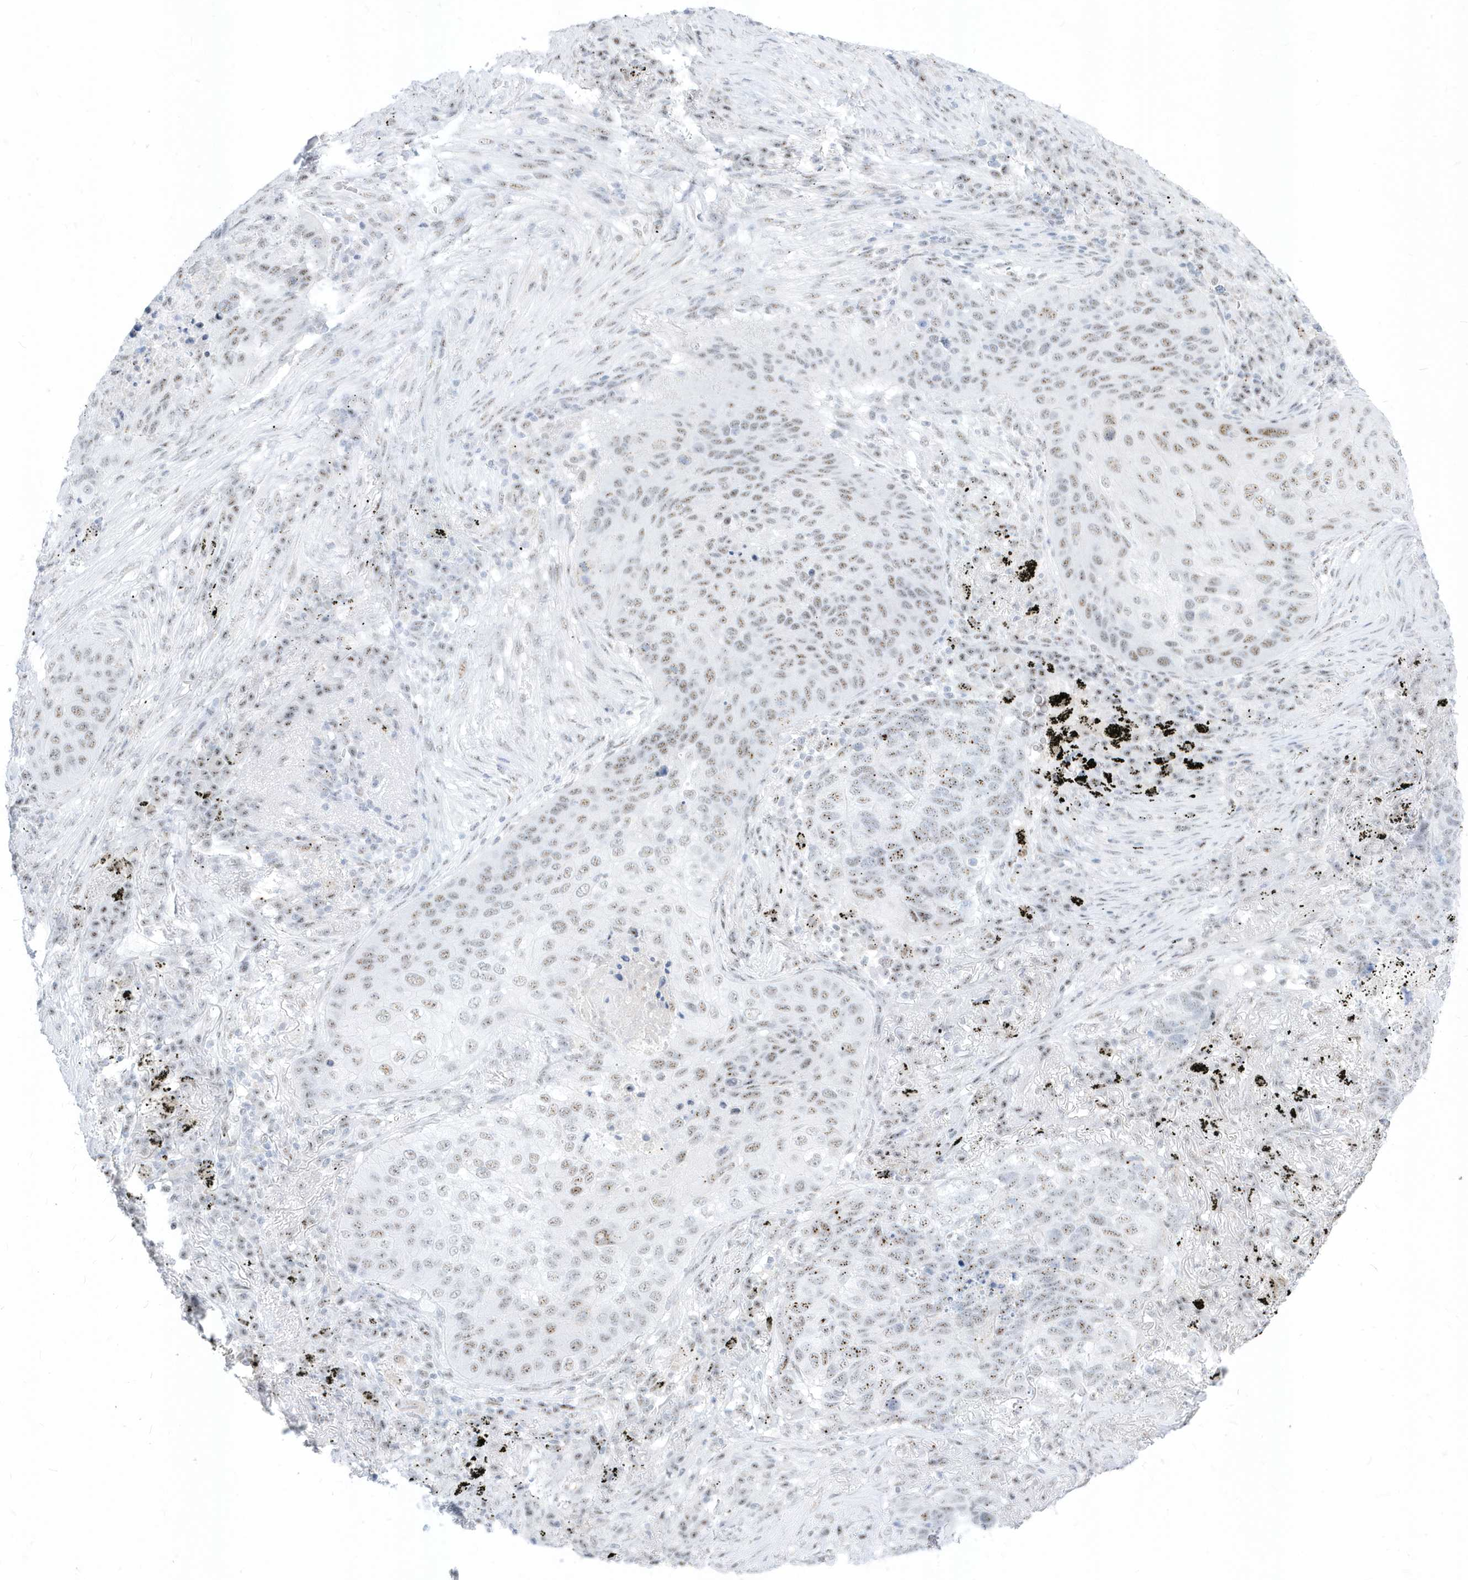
{"staining": {"intensity": "weak", "quantity": ">75%", "location": "nuclear"}, "tissue": "lung cancer", "cell_type": "Tumor cells", "image_type": "cancer", "snomed": [{"axis": "morphology", "description": "Squamous cell carcinoma, NOS"}, {"axis": "topography", "description": "Lung"}], "caption": "Lung squamous cell carcinoma was stained to show a protein in brown. There is low levels of weak nuclear staining in approximately >75% of tumor cells.", "gene": "PLEKHN1", "patient": {"sex": "female", "age": 63}}